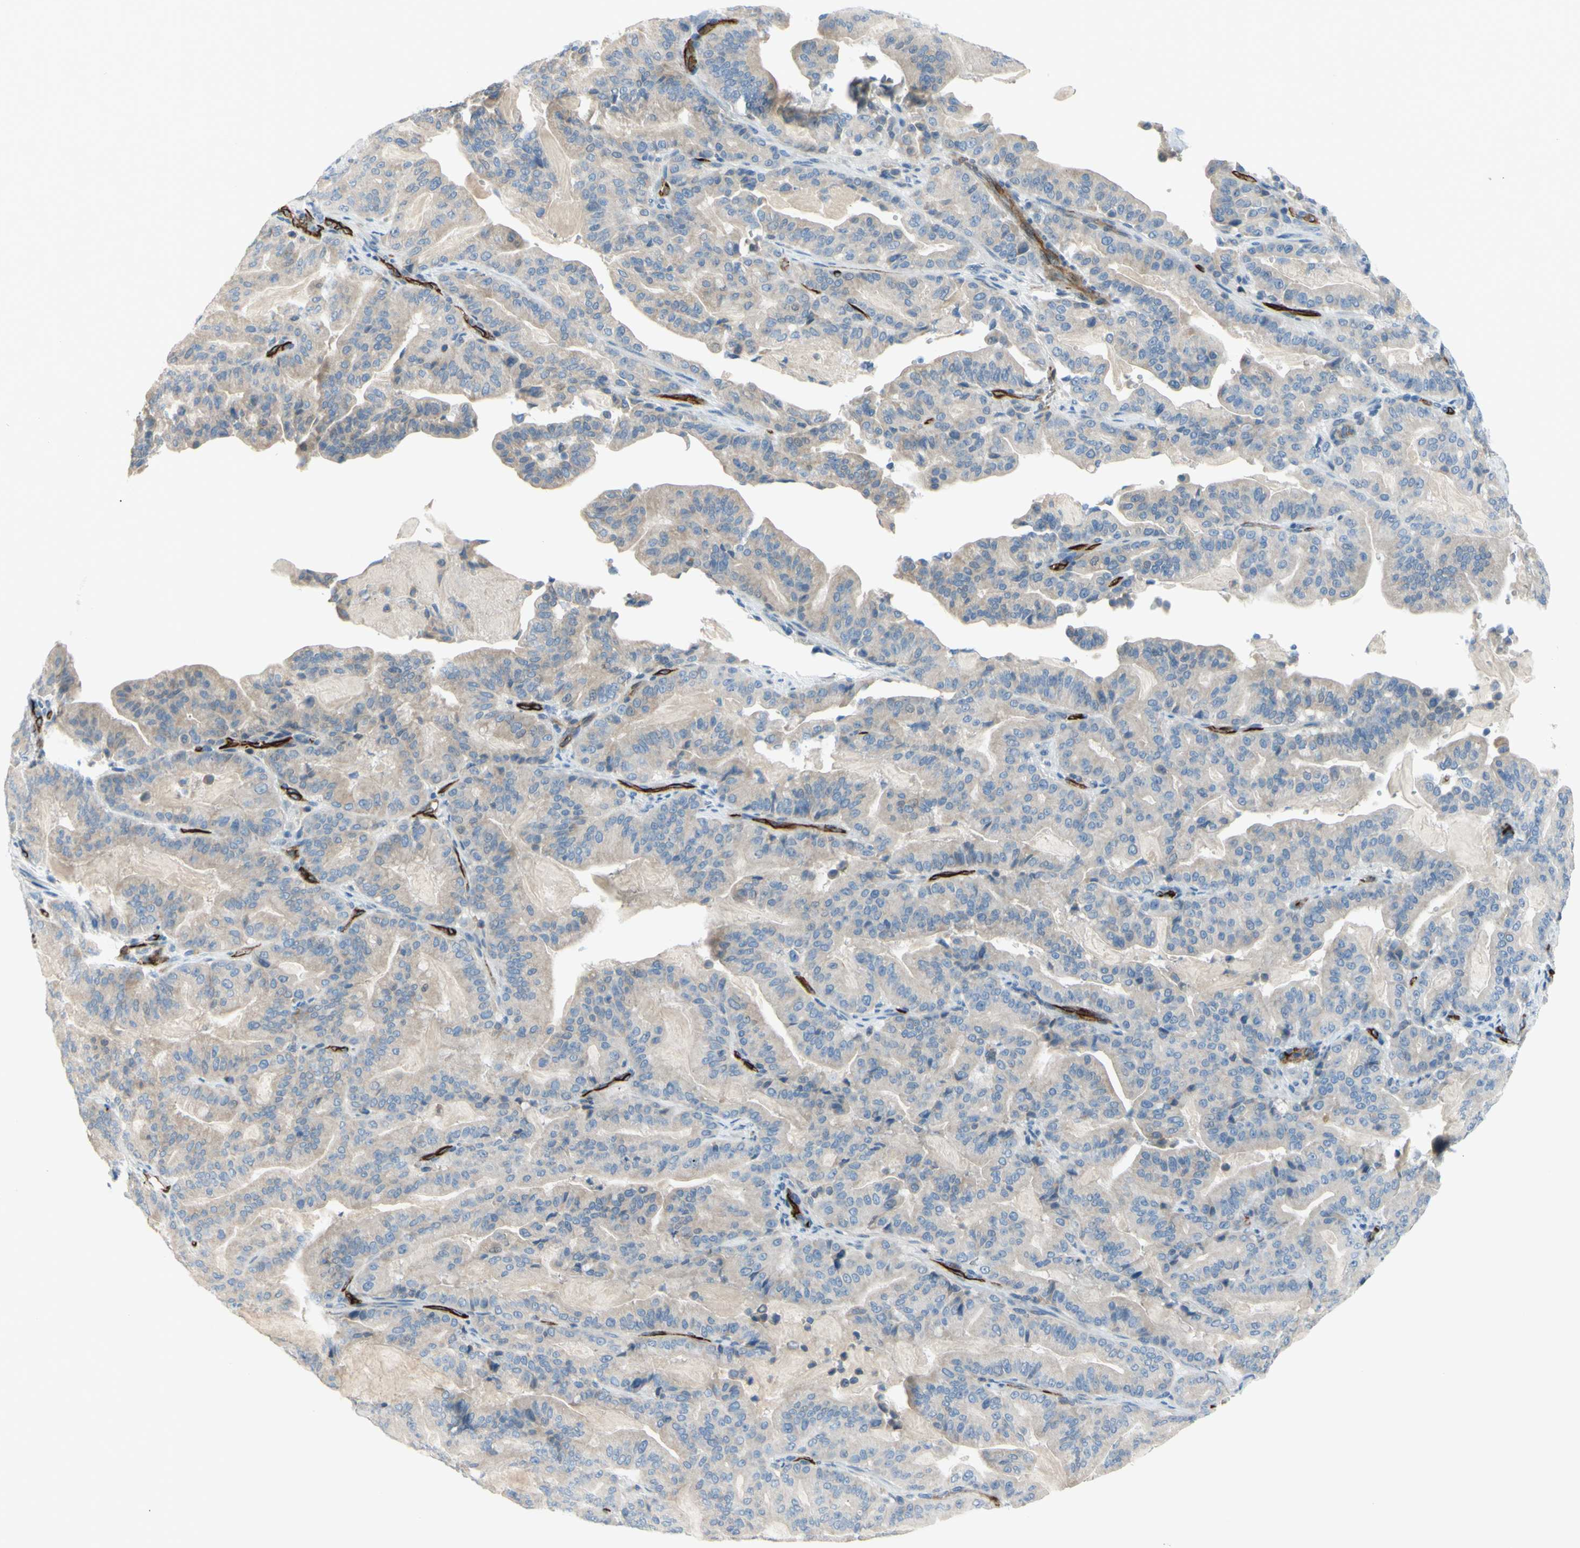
{"staining": {"intensity": "weak", "quantity": "25%-75%", "location": "cytoplasmic/membranous"}, "tissue": "pancreatic cancer", "cell_type": "Tumor cells", "image_type": "cancer", "snomed": [{"axis": "morphology", "description": "Adenocarcinoma, NOS"}, {"axis": "topography", "description": "Pancreas"}], "caption": "Immunohistochemistry micrograph of neoplastic tissue: adenocarcinoma (pancreatic) stained using IHC demonstrates low levels of weak protein expression localized specifically in the cytoplasmic/membranous of tumor cells, appearing as a cytoplasmic/membranous brown color.", "gene": "PRRG2", "patient": {"sex": "male", "age": 63}}